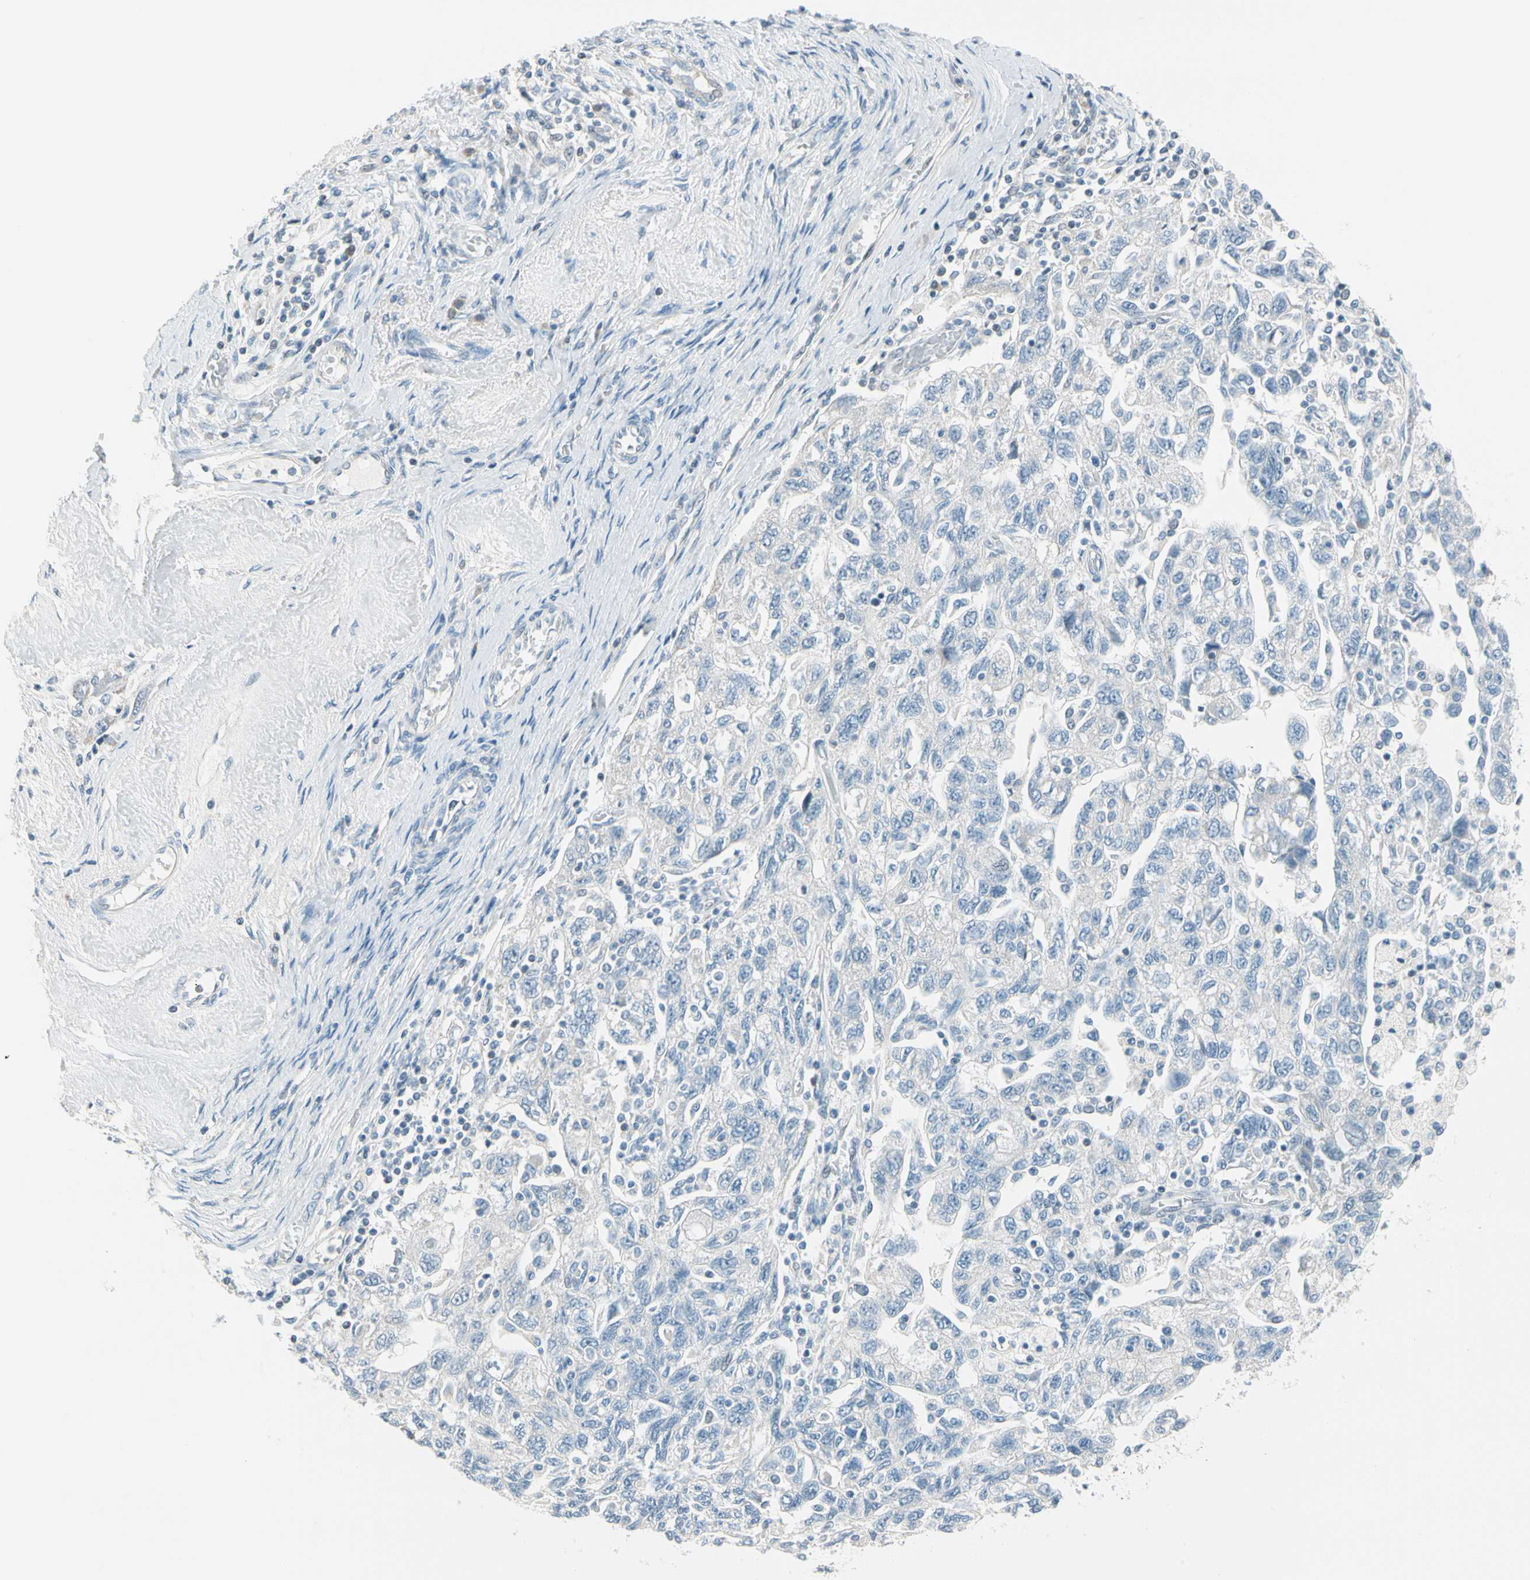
{"staining": {"intensity": "negative", "quantity": "none", "location": "none"}, "tissue": "ovarian cancer", "cell_type": "Tumor cells", "image_type": "cancer", "snomed": [{"axis": "morphology", "description": "Carcinoma, NOS"}, {"axis": "morphology", "description": "Cystadenocarcinoma, serous, NOS"}, {"axis": "topography", "description": "Ovary"}], "caption": "This is an immunohistochemistry image of human ovarian cancer. There is no positivity in tumor cells.", "gene": "STK40", "patient": {"sex": "female", "age": 69}}